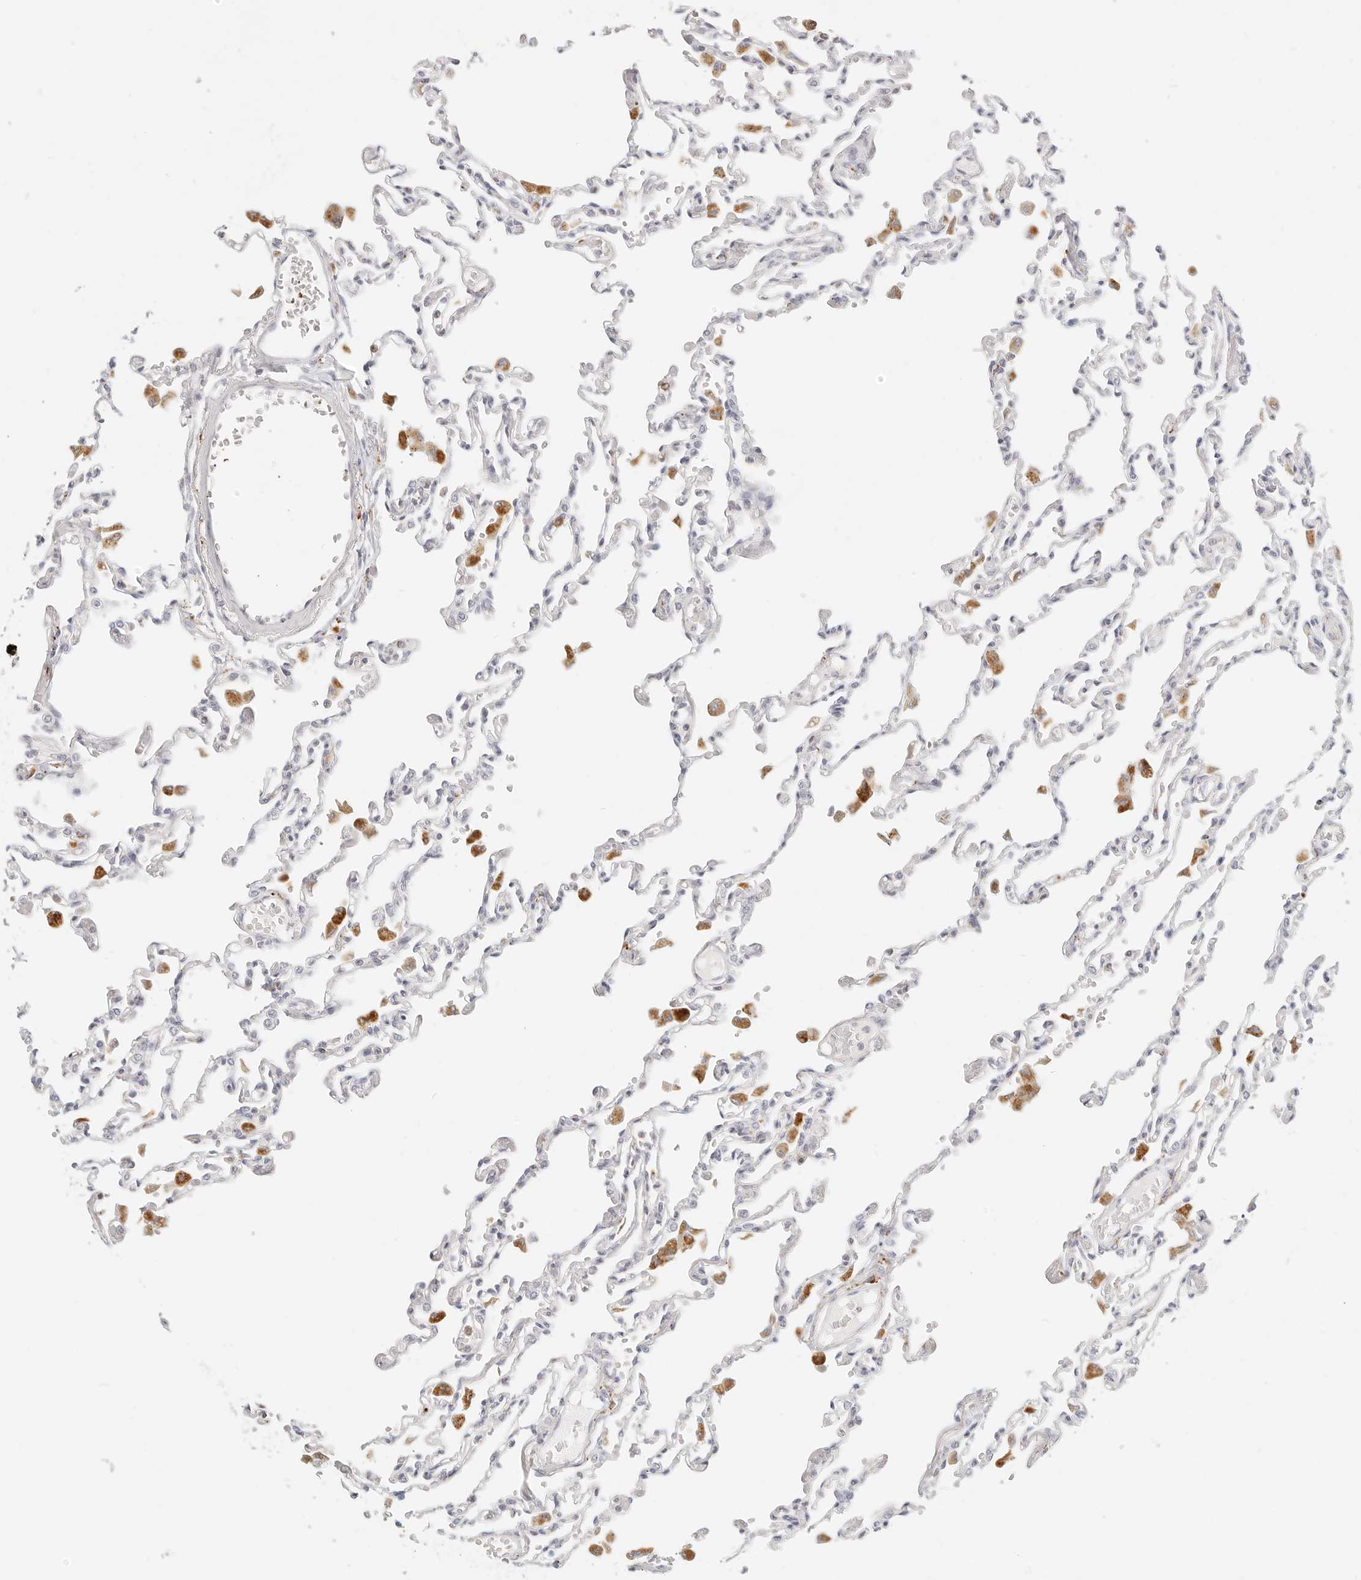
{"staining": {"intensity": "negative", "quantity": "none", "location": "none"}, "tissue": "lung", "cell_type": "Alveolar cells", "image_type": "normal", "snomed": [{"axis": "morphology", "description": "Normal tissue, NOS"}, {"axis": "topography", "description": "Bronchus"}, {"axis": "topography", "description": "Lung"}], "caption": "Human lung stained for a protein using IHC exhibits no positivity in alveolar cells.", "gene": "RNASET2", "patient": {"sex": "female", "age": 49}}